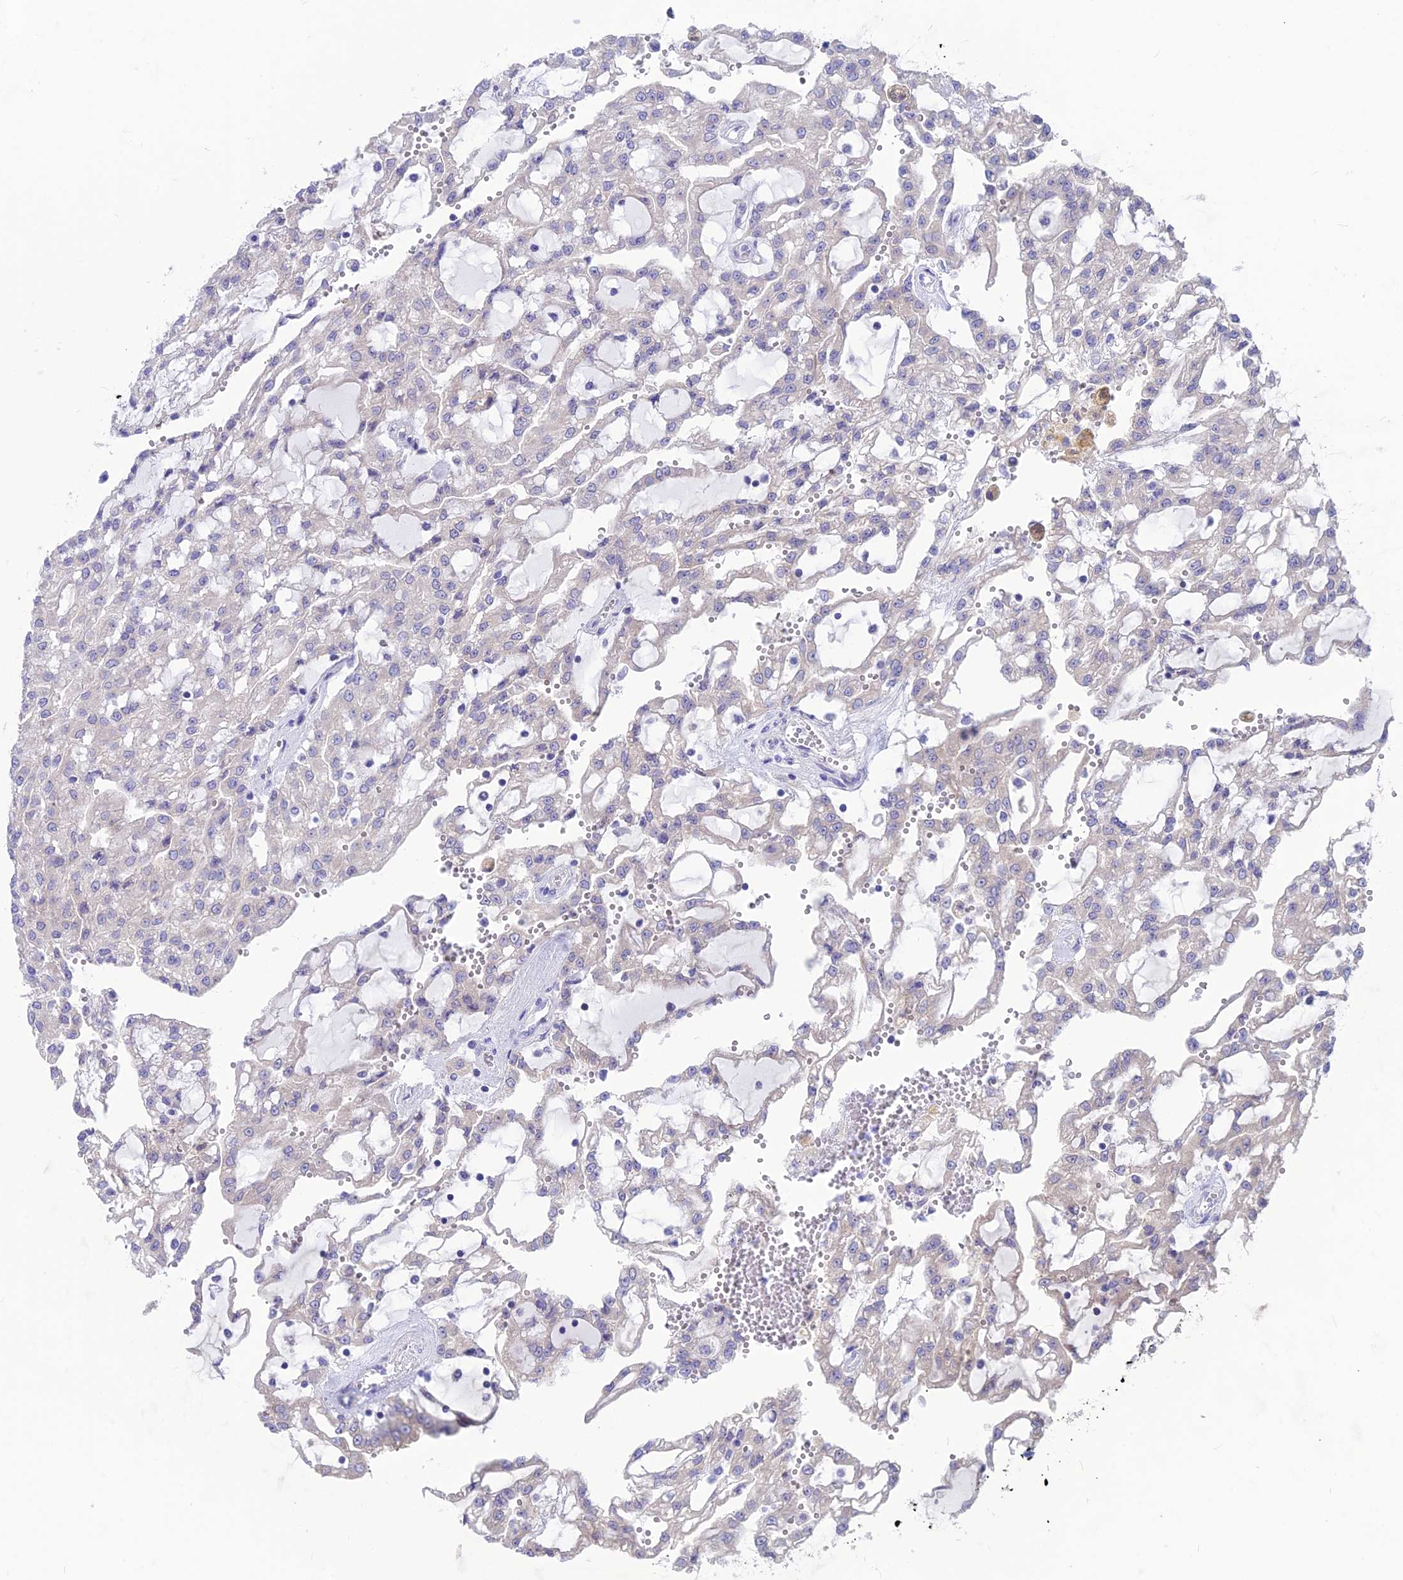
{"staining": {"intensity": "negative", "quantity": "none", "location": "none"}, "tissue": "renal cancer", "cell_type": "Tumor cells", "image_type": "cancer", "snomed": [{"axis": "morphology", "description": "Adenocarcinoma, NOS"}, {"axis": "topography", "description": "Kidney"}], "caption": "Tumor cells show no significant positivity in renal adenocarcinoma.", "gene": "LZTFL1", "patient": {"sex": "male", "age": 63}}